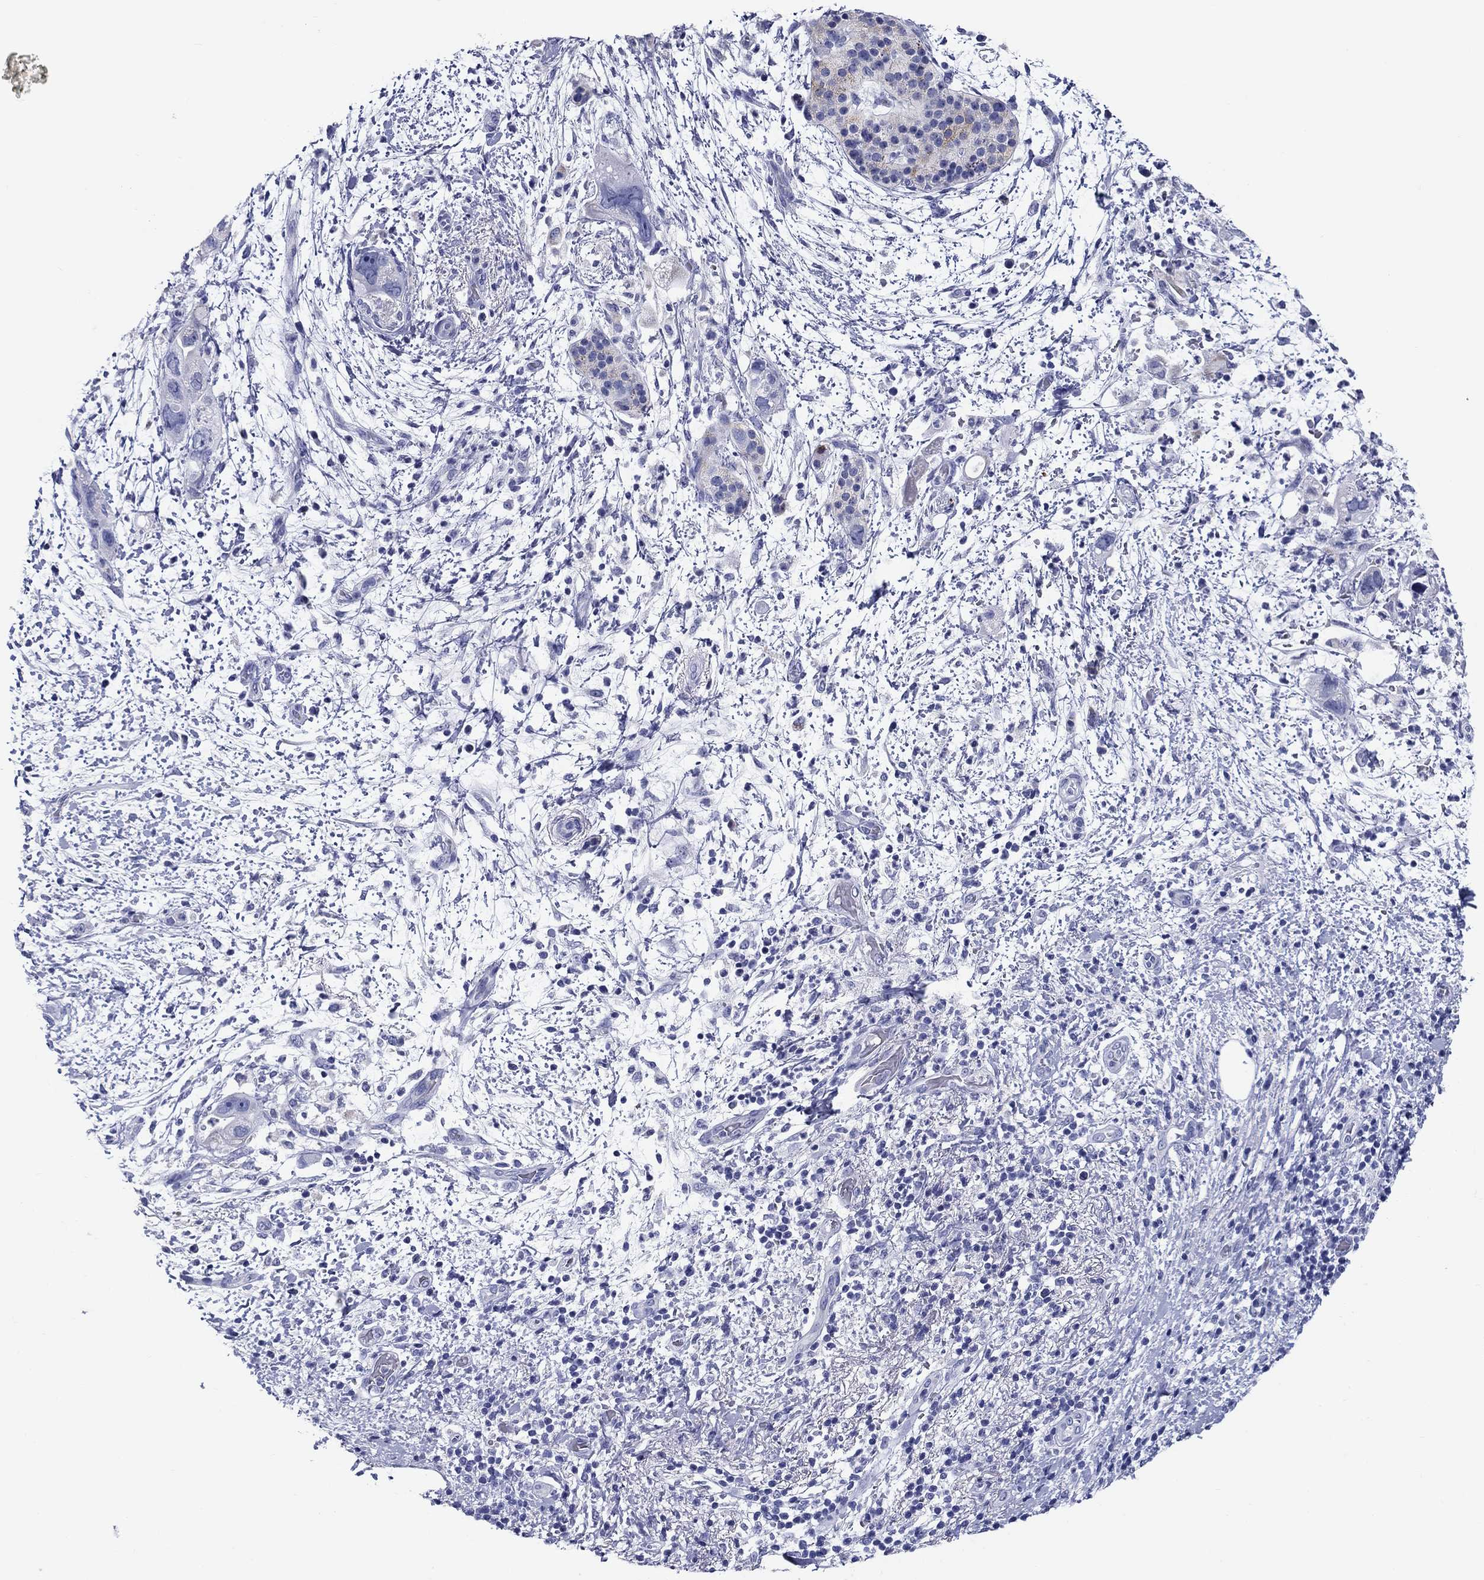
{"staining": {"intensity": "negative", "quantity": "none", "location": "none"}, "tissue": "pancreatic cancer", "cell_type": "Tumor cells", "image_type": "cancer", "snomed": [{"axis": "morphology", "description": "Adenocarcinoma, NOS"}, {"axis": "topography", "description": "Pancreas"}], "caption": "Immunohistochemistry image of neoplastic tissue: human pancreatic cancer (adenocarcinoma) stained with DAB demonstrates no significant protein staining in tumor cells.", "gene": "UPB1", "patient": {"sex": "female", "age": 72}}